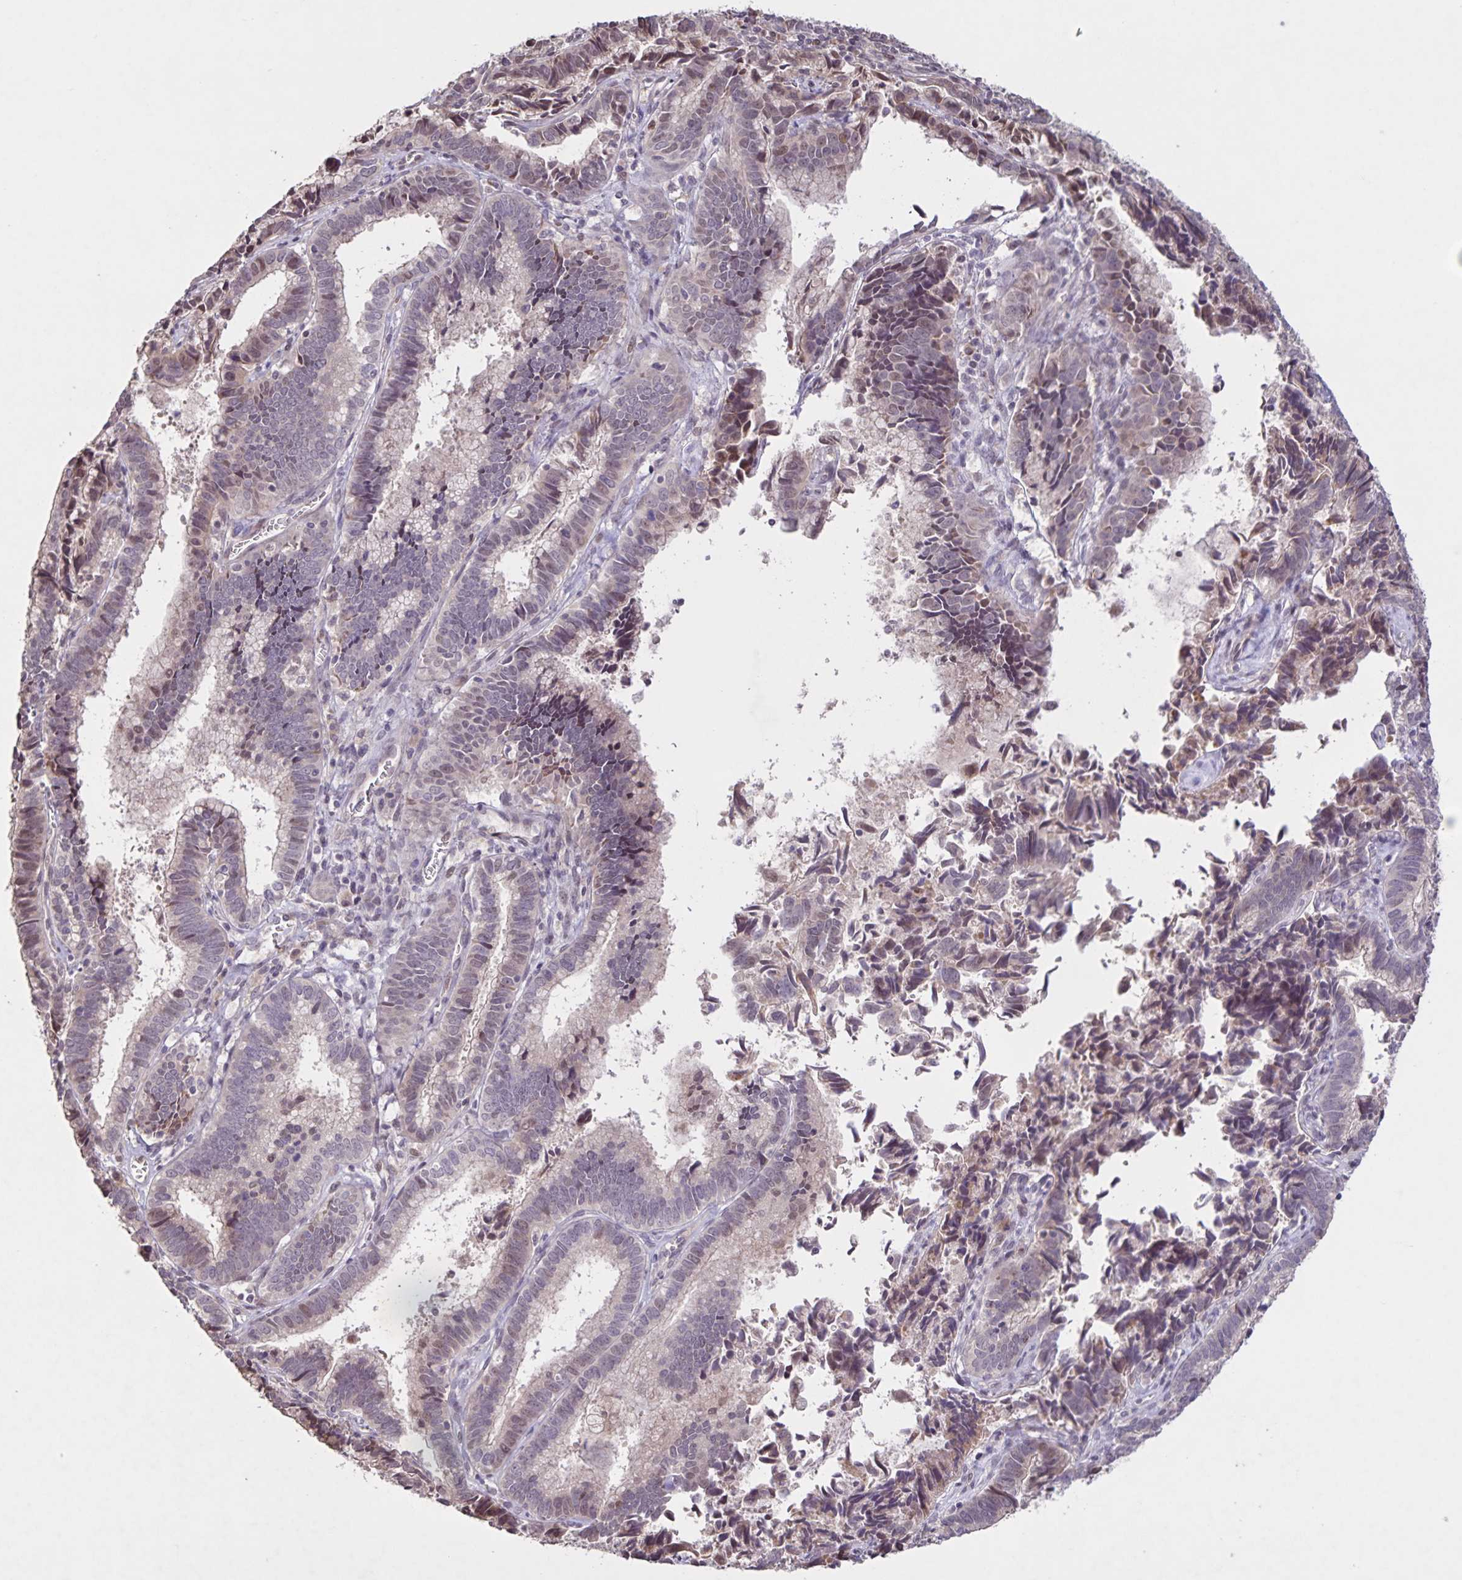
{"staining": {"intensity": "moderate", "quantity": "25%-75%", "location": "cytoplasmic/membranous,nuclear"}, "tissue": "cervical cancer", "cell_type": "Tumor cells", "image_type": "cancer", "snomed": [{"axis": "morphology", "description": "Adenocarcinoma, NOS"}, {"axis": "topography", "description": "Cervix"}], "caption": "Immunohistochemistry photomicrograph of human cervical cancer (adenocarcinoma) stained for a protein (brown), which demonstrates medium levels of moderate cytoplasmic/membranous and nuclear expression in about 25%-75% of tumor cells.", "gene": "GDF2", "patient": {"sex": "female", "age": 61}}